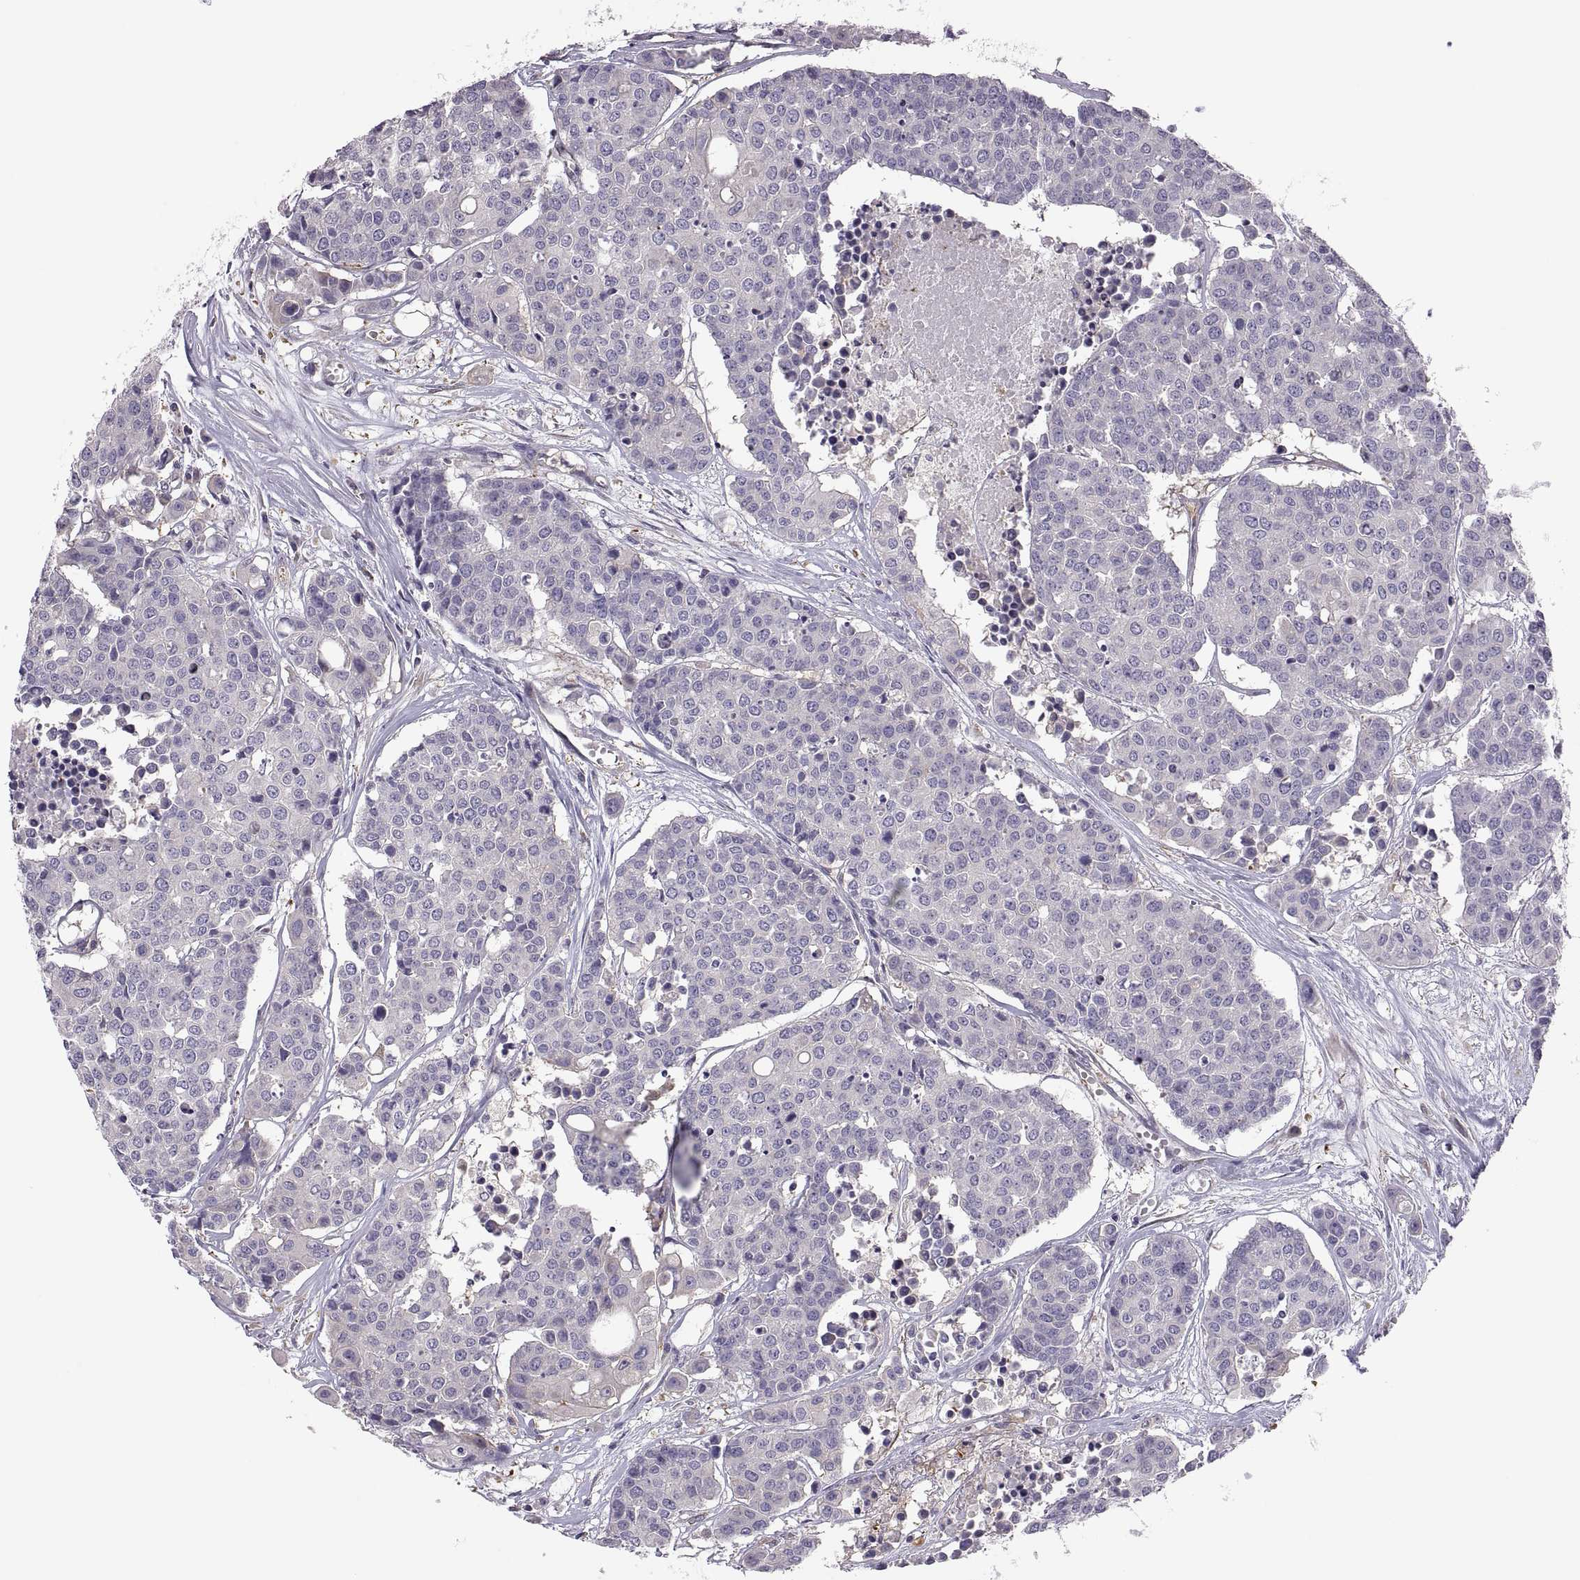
{"staining": {"intensity": "negative", "quantity": "none", "location": "none"}, "tissue": "carcinoid", "cell_type": "Tumor cells", "image_type": "cancer", "snomed": [{"axis": "morphology", "description": "Carcinoid, malignant, NOS"}, {"axis": "topography", "description": "Colon"}], "caption": "Carcinoid (malignant) stained for a protein using immunohistochemistry (IHC) exhibits no staining tumor cells.", "gene": "SPATA32", "patient": {"sex": "male", "age": 81}}